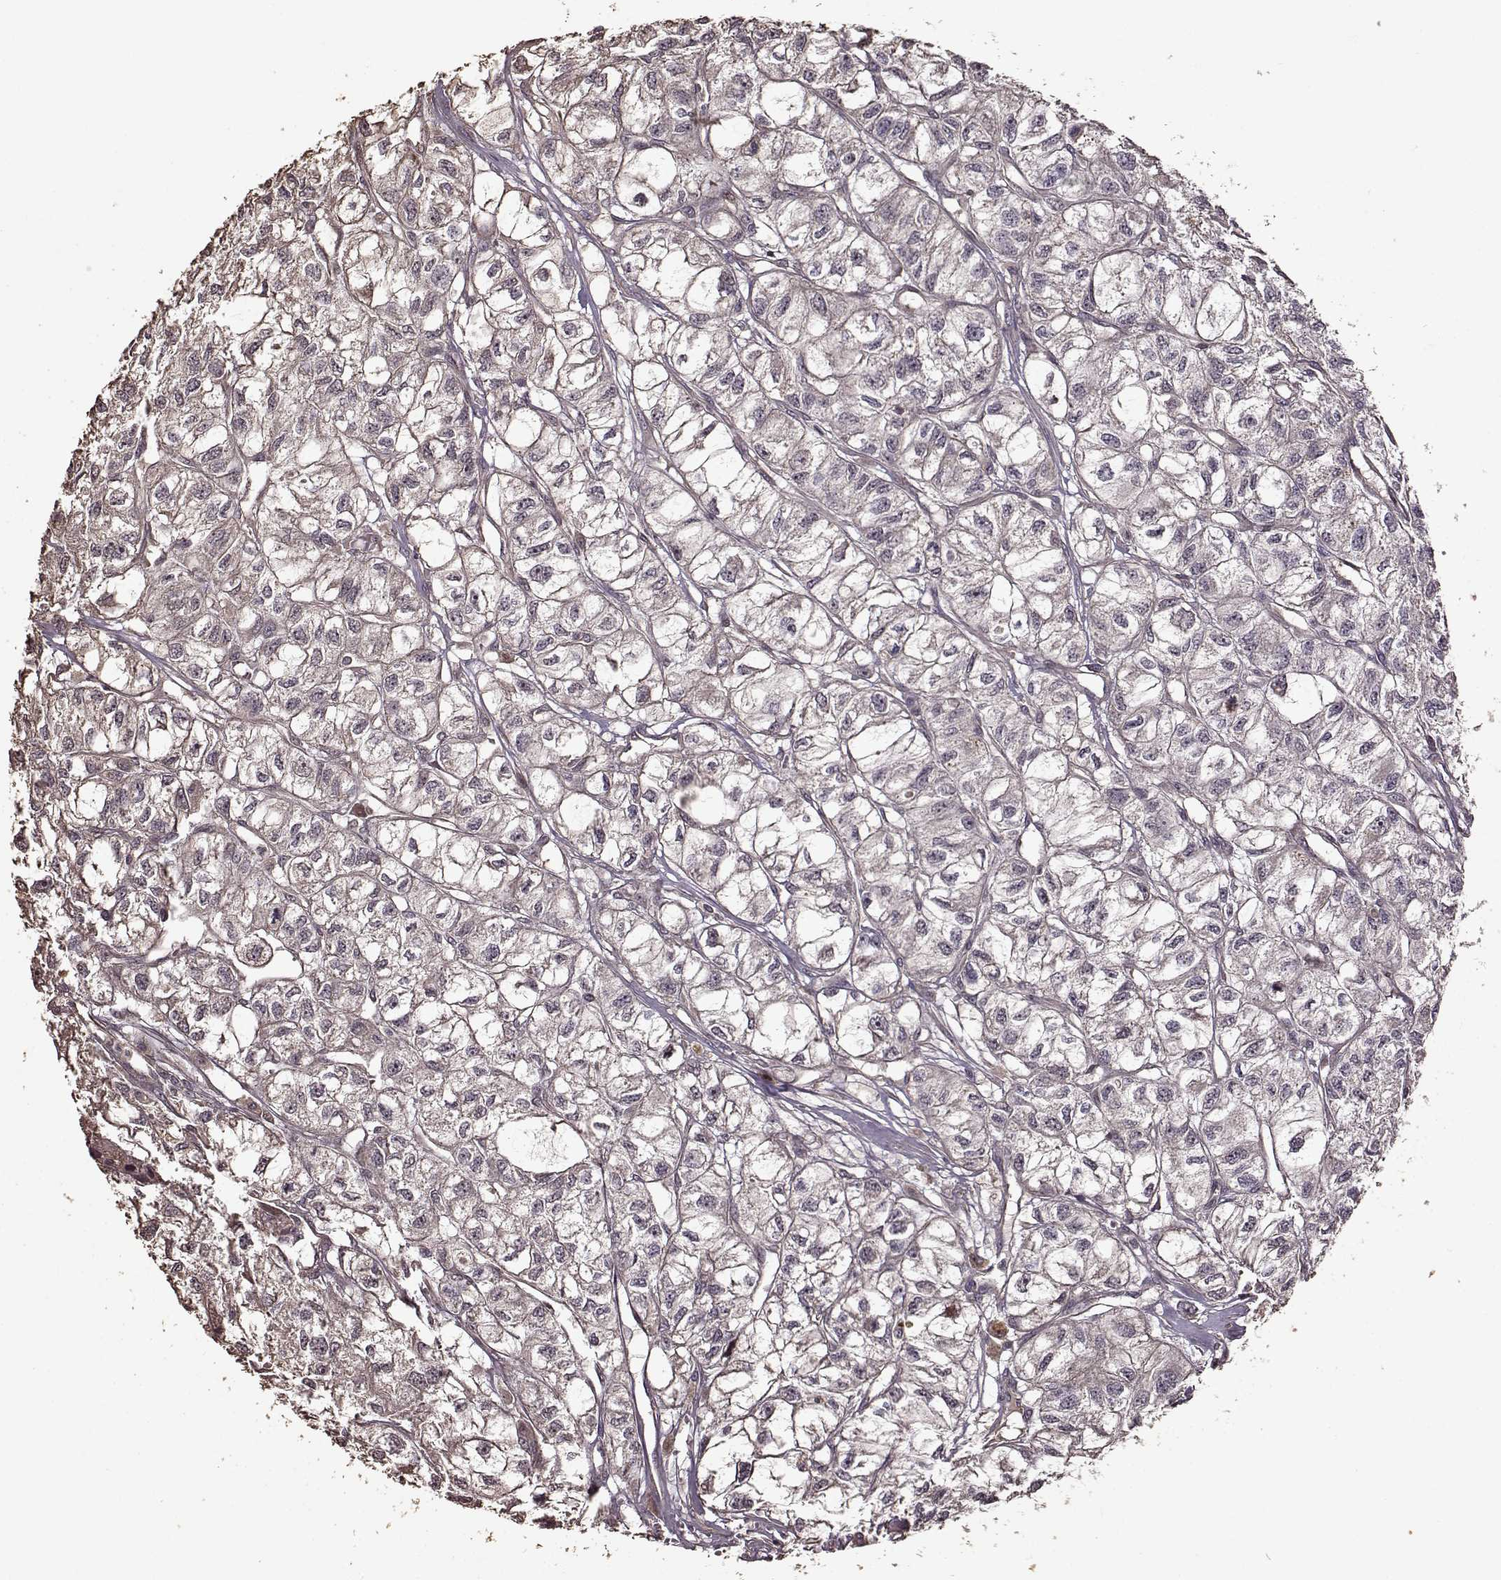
{"staining": {"intensity": "negative", "quantity": "none", "location": "none"}, "tissue": "renal cancer", "cell_type": "Tumor cells", "image_type": "cancer", "snomed": [{"axis": "morphology", "description": "Adenocarcinoma, NOS"}, {"axis": "topography", "description": "Kidney"}], "caption": "An IHC photomicrograph of renal cancer (adenocarcinoma) is shown. There is no staining in tumor cells of renal cancer (adenocarcinoma).", "gene": "FBXW11", "patient": {"sex": "male", "age": 56}}